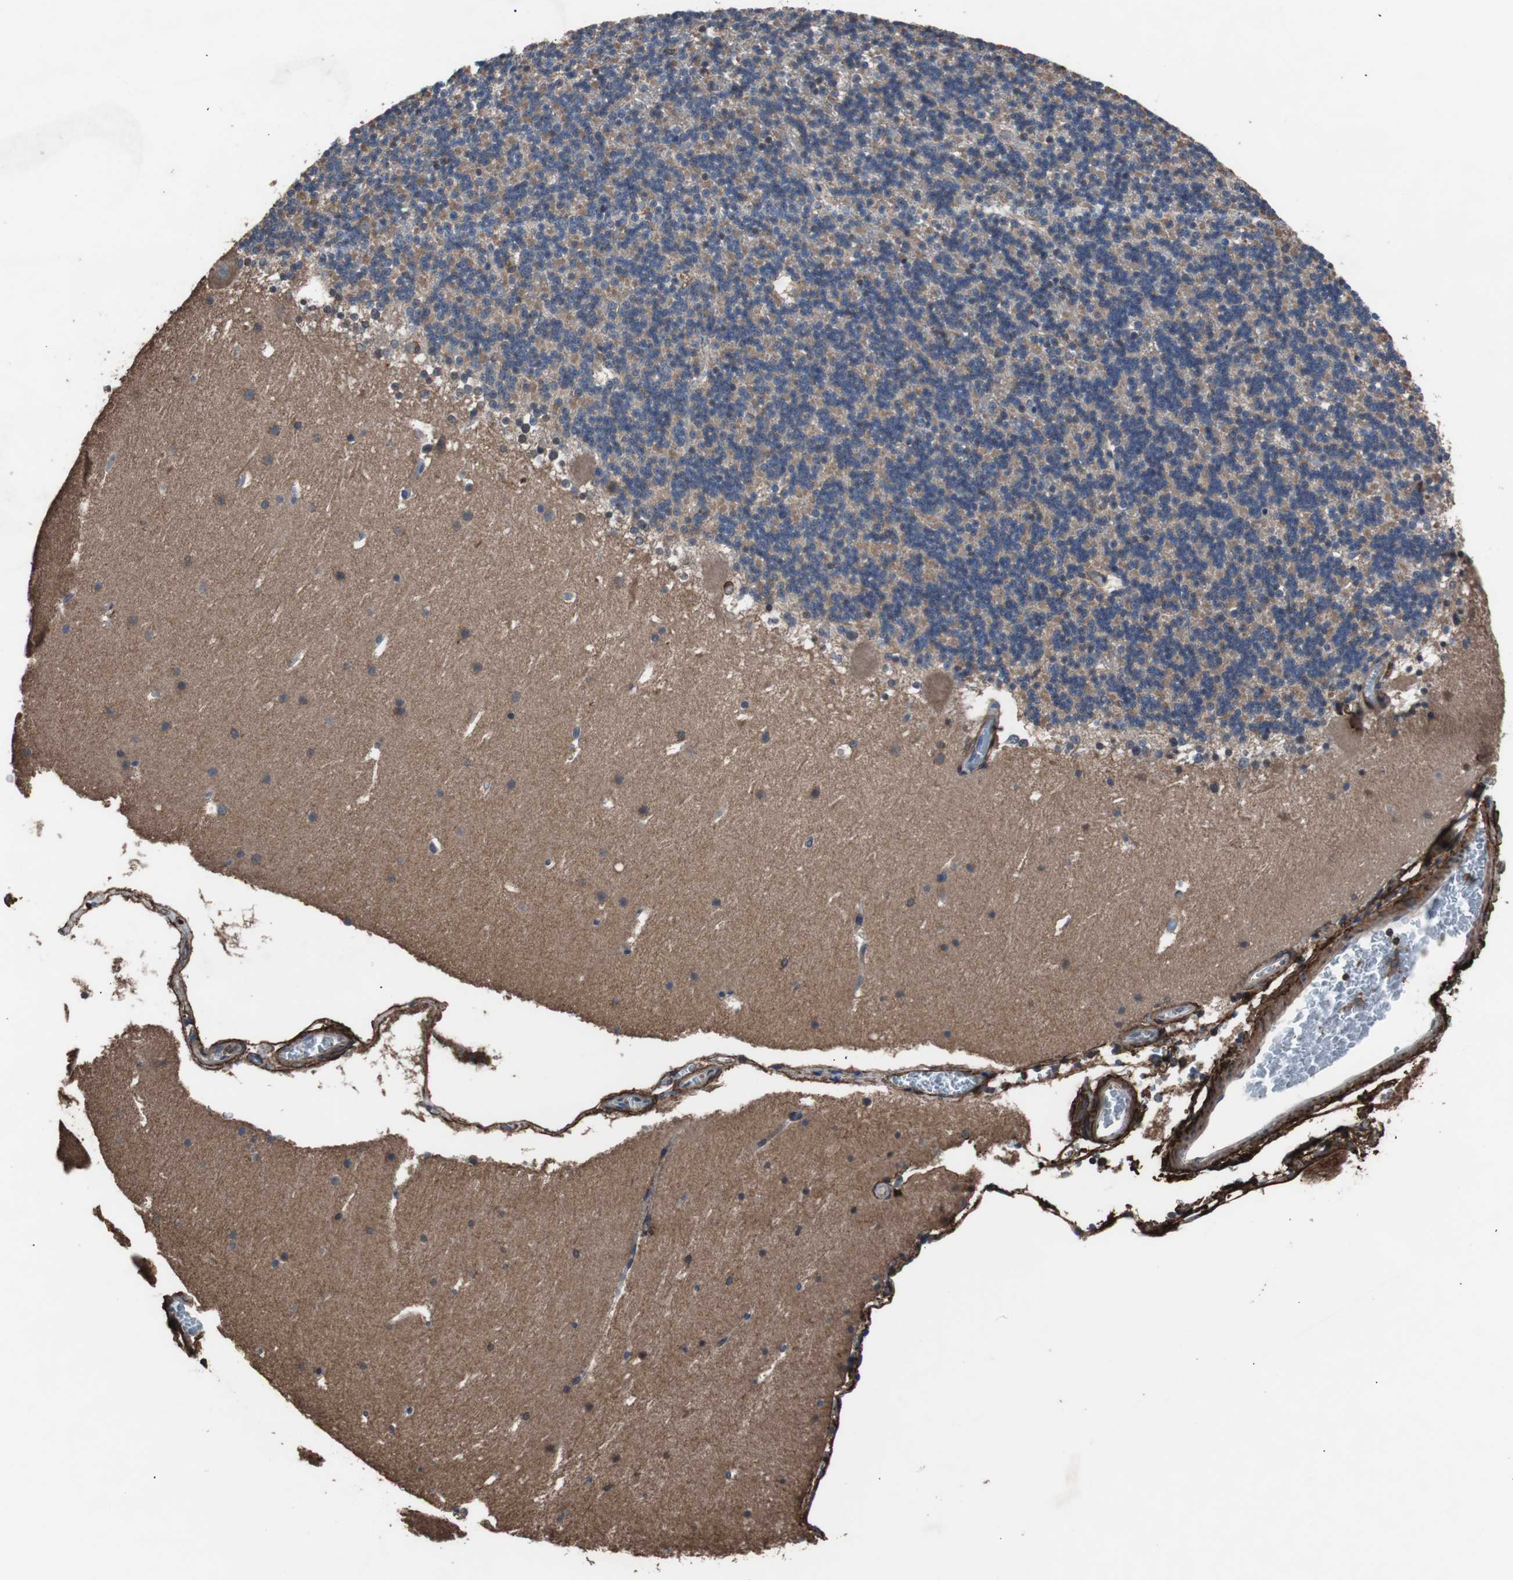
{"staining": {"intensity": "moderate", "quantity": "25%-75%", "location": "cytoplasmic/membranous"}, "tissue": "cerebellum", "cell_type": "Cells in granular layer", "image_type": "normal", "snomed": [{"axis": "morphology", "description": "Normal tissue, NOS"}, {"axis": "topography", "description": "Cerebellum"}], "caption": "Immunohistochemical staining of unremarkable human cerebellum reveals 25%-75% levels of moderate cytoplasmic/membranous protein positivity in about 25%-75% of cells in granular layer.", "gene": "COL6A2", "patient": {"sex": "male", "age": 45}}